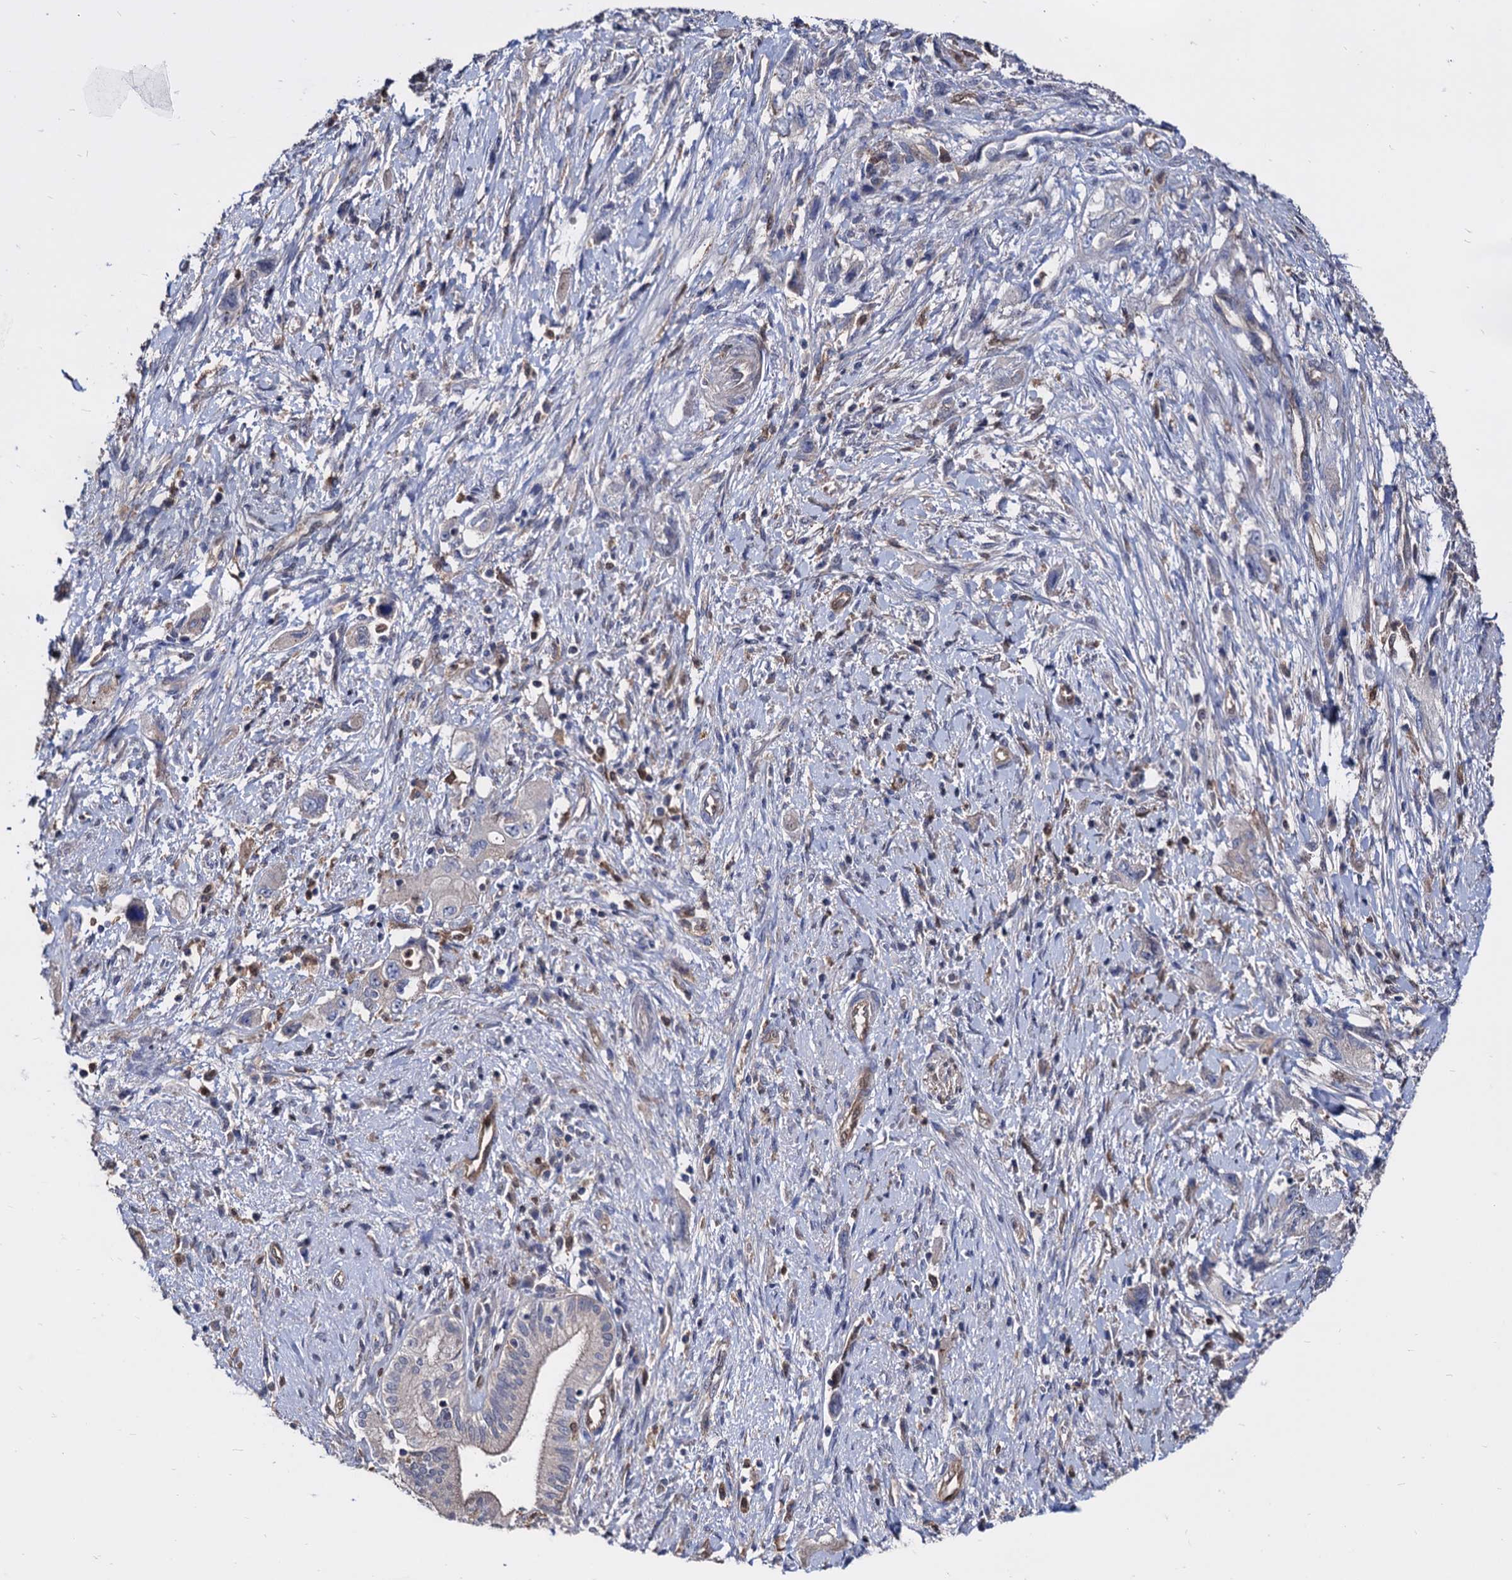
{"staining": {"intensity": "negative", "quantity": "none", "location": "none"}, "tissue": "pancreatic cancer", "cell_type": "Tumor cells", "image_type": "cancer", "snomed": [{"axis": "morphology", "description": "Adenocarcinoma, NOS"}, {"axis": "topography", "description": "Pancreas"}], "caption": "A high-resolution micrograph shows immunohistochemistry (IHC) staining of pancreatic cancer (adenocarcinoma), which exhibits no significant positivity in tumor cells.", "gene": "CPPED1", "patient": {"sex": "female", "age": 73}}